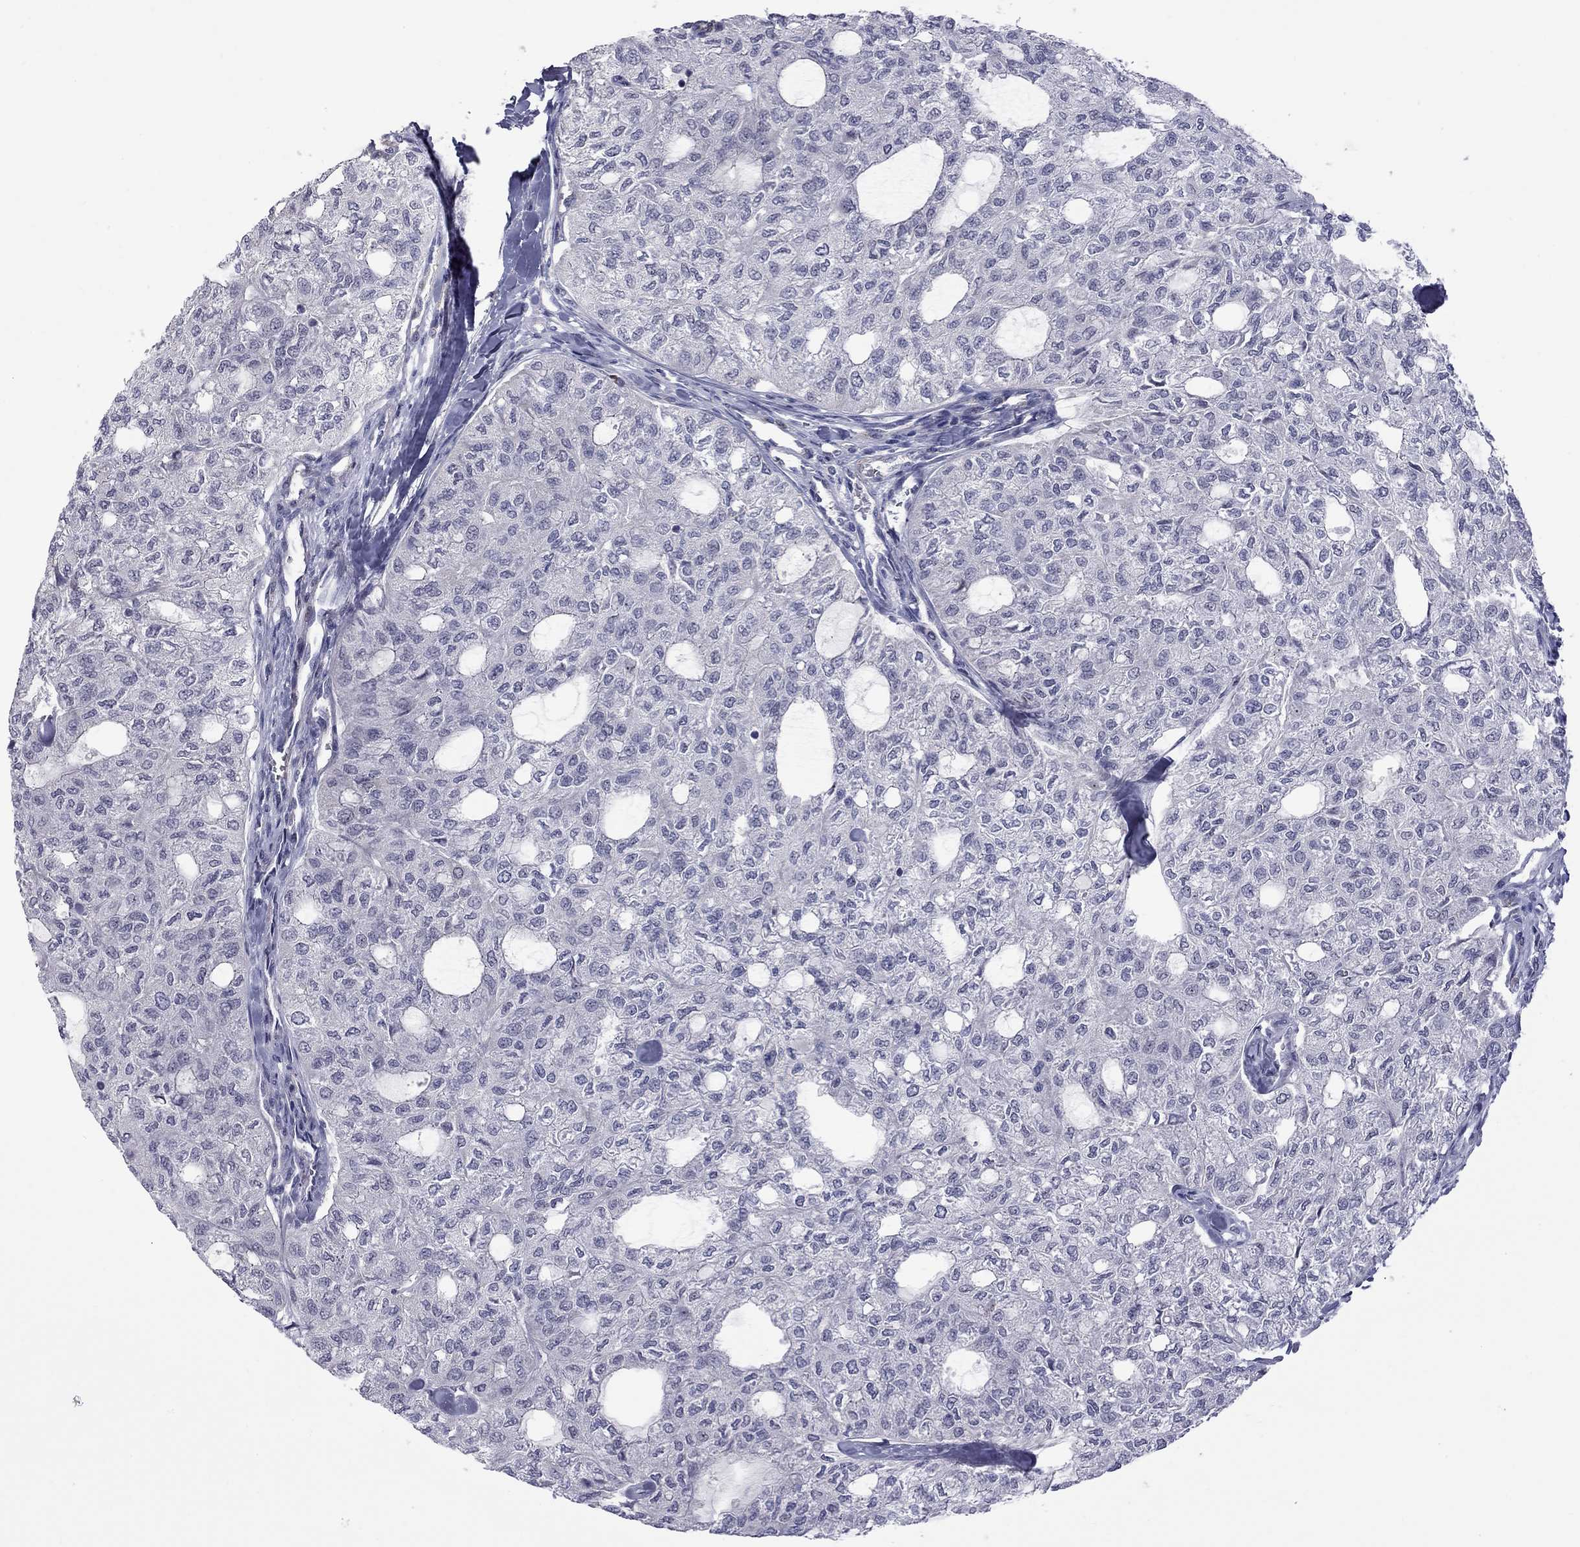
{"staining": {"intensity": "negative", "quantity": "none", "location": "none"}, "tissue": "thyroid cancer", "cell_type": "Tumor cells", "image_type": "cancer", "snomed": [{"axis": "morphology", "description": "Follicular adenoma carcinoma, NOS"}, {"axis": "topography", "description": "Thyroid gland"}], "caption": "Thyroid cancer was stained to show a protein in brown. There is no significant expression in tumor cells. (DAB (3,3'-diaminobenzidine) immunohistochemistry with hematoxylin counter stain).", "gene": "GSG1L", "patient": {"sex": "male", "age": 75}}